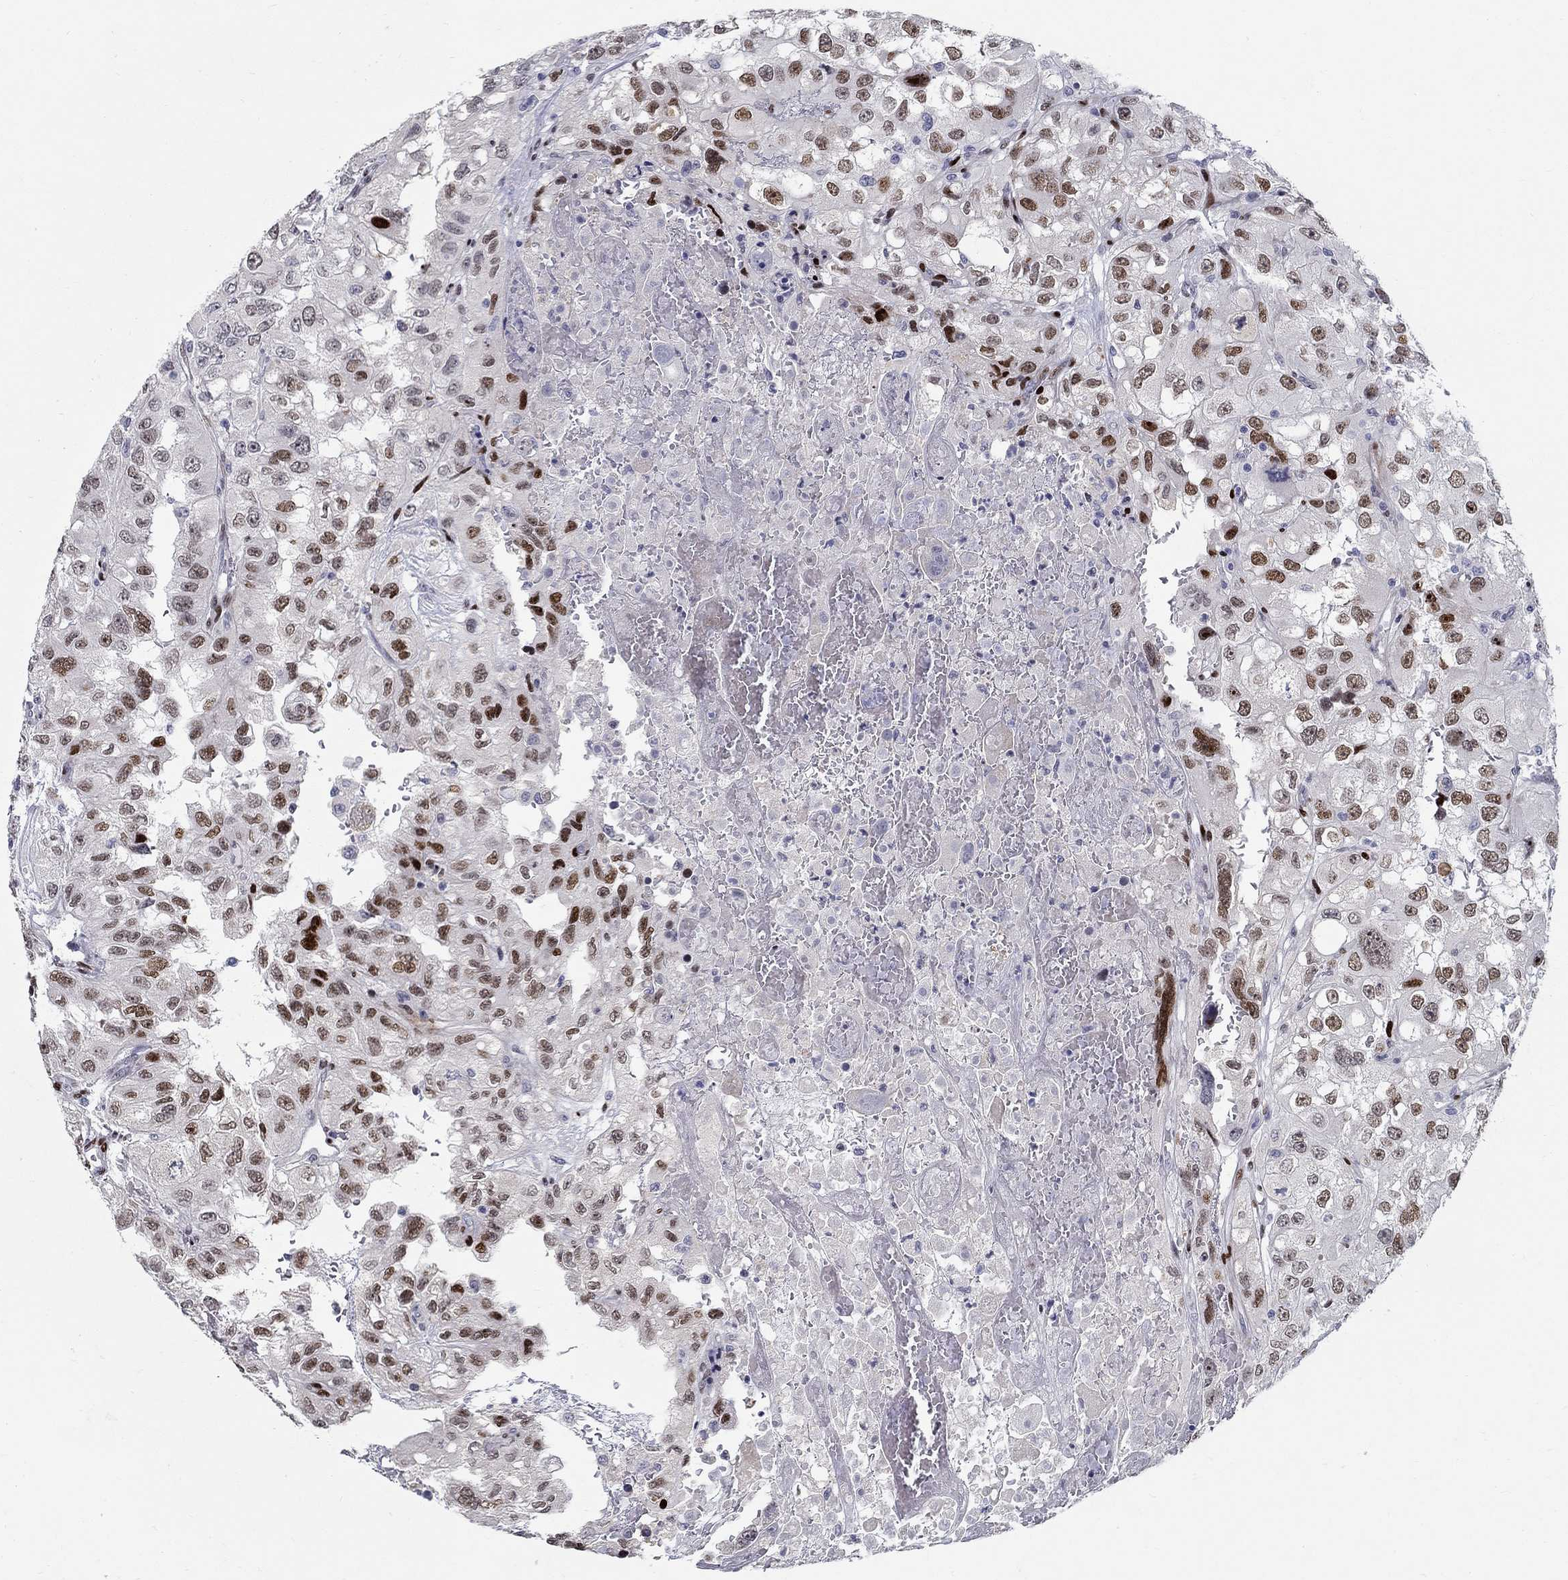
{"staining": {"intensity": "strong", "quantity": "25%-75%", "location": "cytoplasmic/membranous"}, "tissue": "renal cancer", "cell_type": "Tumor cells", "image_type": "cancer", "snomed": [{"axis": "morphology", "description": "Adenocarcinoma, NOS"}, {"axis": "topography", "description": "Kidney"}], "caption": "Protein staining by IHC demonstrates strong cytoplasmic/membranous positivity in approximately 25%-75% of tumor cells in renal cancer (adenocarcinoma).", "gene": "RAPGEF5", "patient": {"sex": "male", "age": 64}}